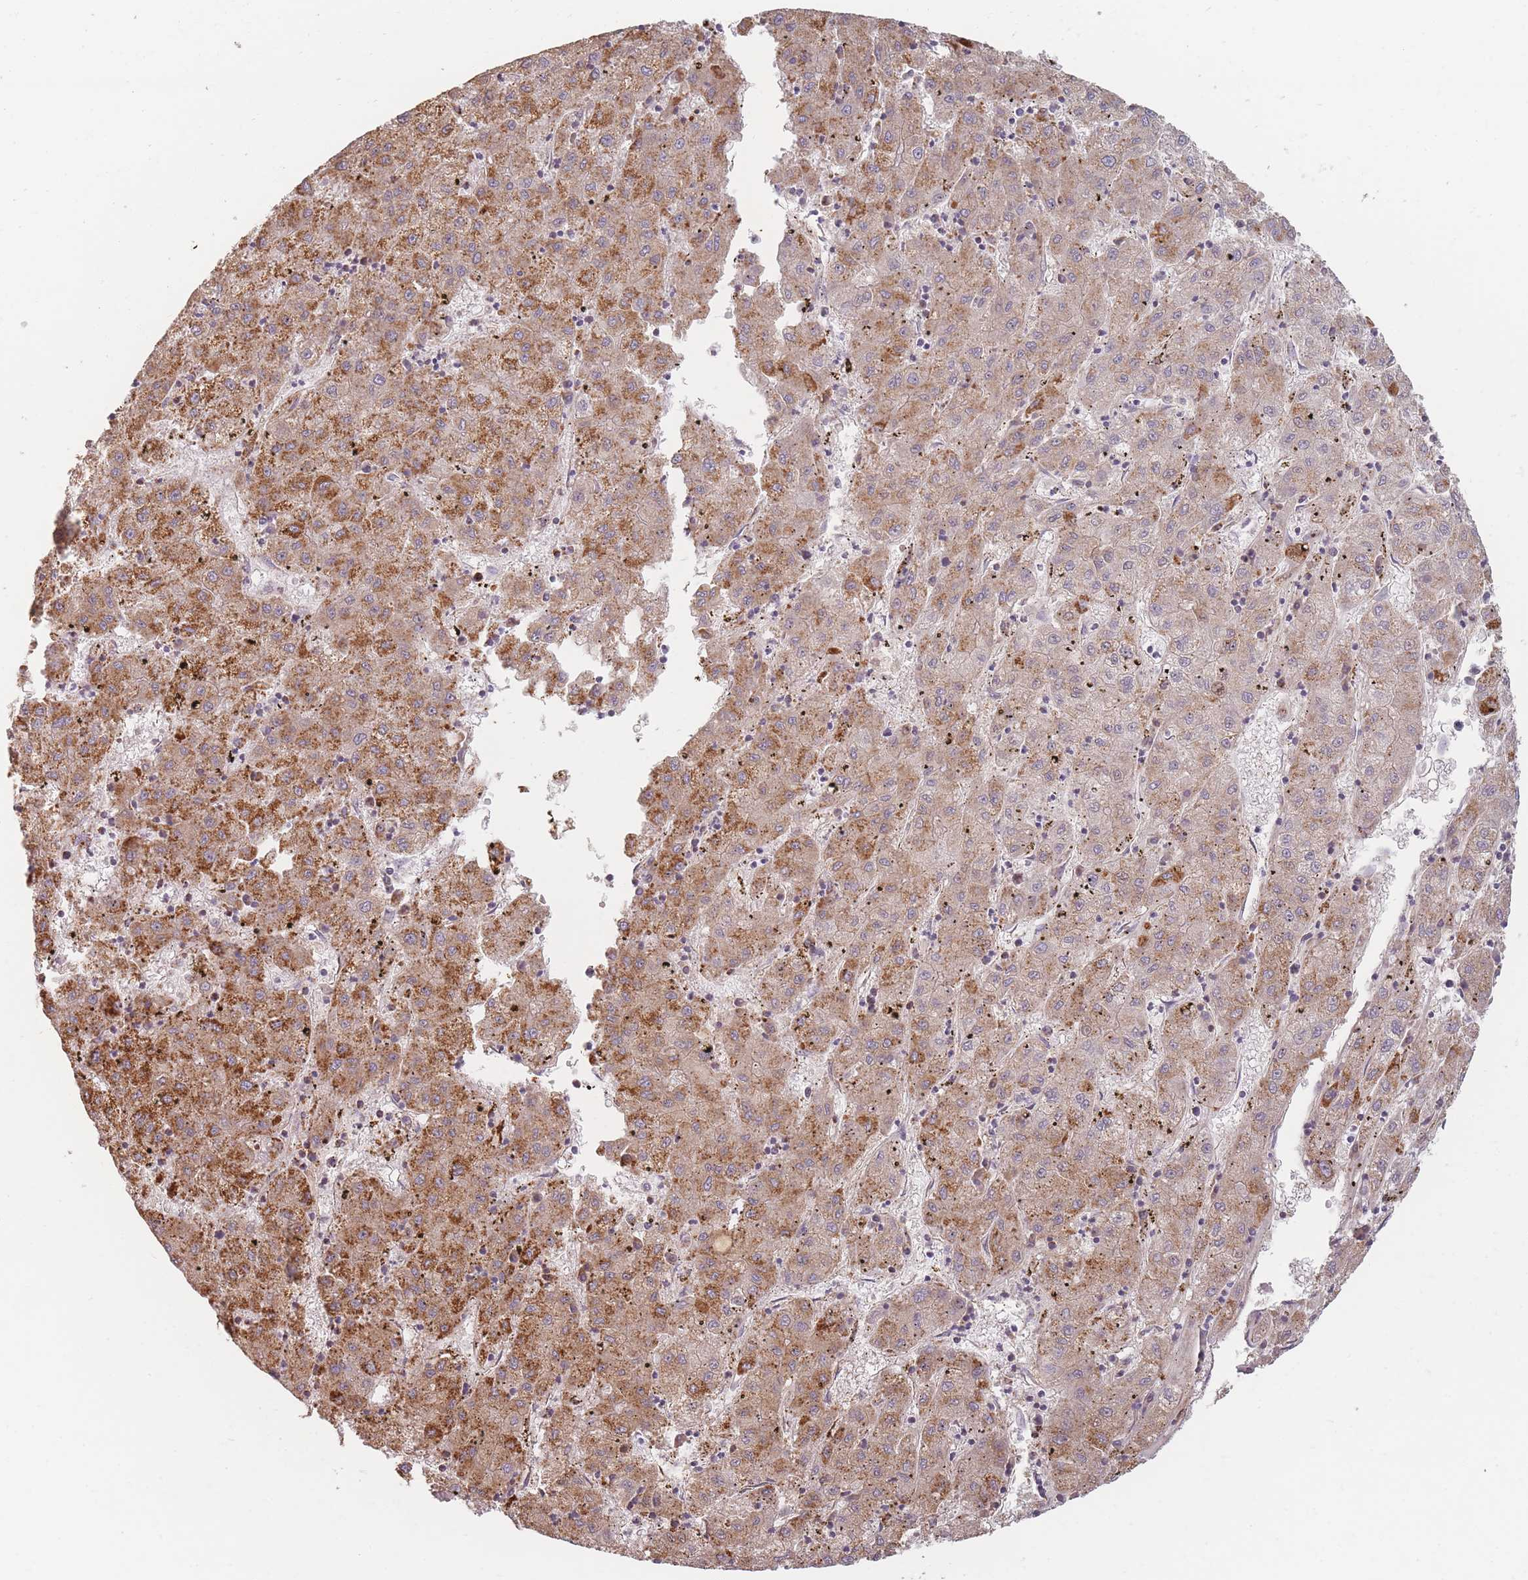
{"staining": {"intensity": "moderate", "quantity": ">75%", "location": "cytoplasmic/membranous"}, "tissue": "liver cancer", "cell_type": "Tumor cells", "image_type": "cancer", "snomed": [{"axis": "morphology", "description": "Carcinoma, Hepatocellular, NOS"}, {"axis": "topography", "description": "Liver"}], "caption": "Approximately >75% of tumor cells in human hepatocellular carcinoma (liver) show moderate cytoplasmic/membranous protein expression as visualized by brown immunohistochemical staining.", "gene": "ESRP2", "patient": {"sex": "male", "age": 72}}